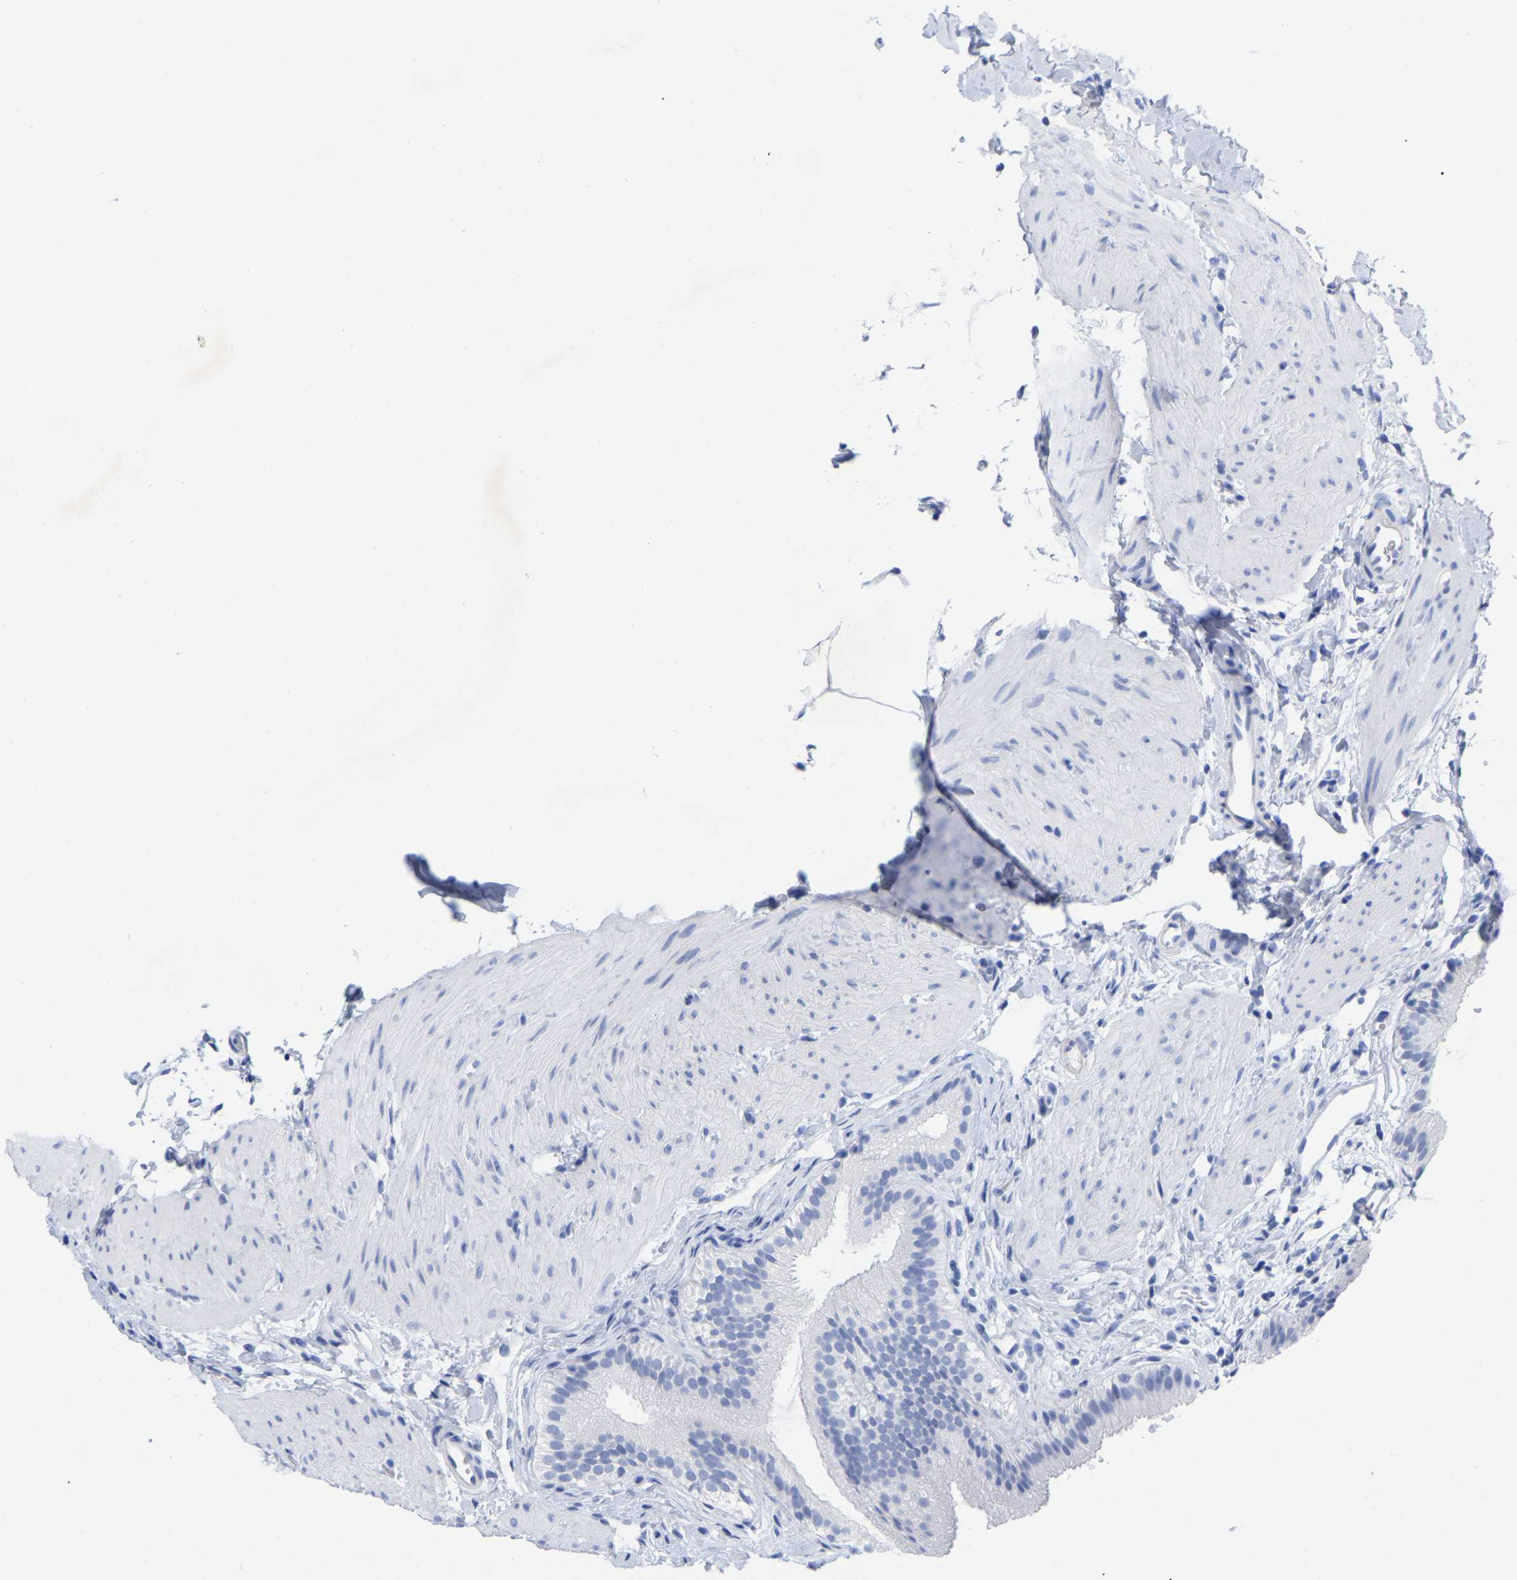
{"staining": {"intensity": "negative", "quantity": "none", "location": "none"}, "tissue": "gallbladder", "cell_type": "Glandular cells", "image_type": "normal", "snomed": [{"axis": "morphology", "description": "Normal tissue, NOS"}, {"axis": "topography", "description": "Gallbladder"}], "caption": "Human gallbladder stained for a protein using immunohistochemistry (IHC) displays no expression in glandular cells.", "gene": "HAPLN1", "patient": {"sex": "female", "age": 26}}